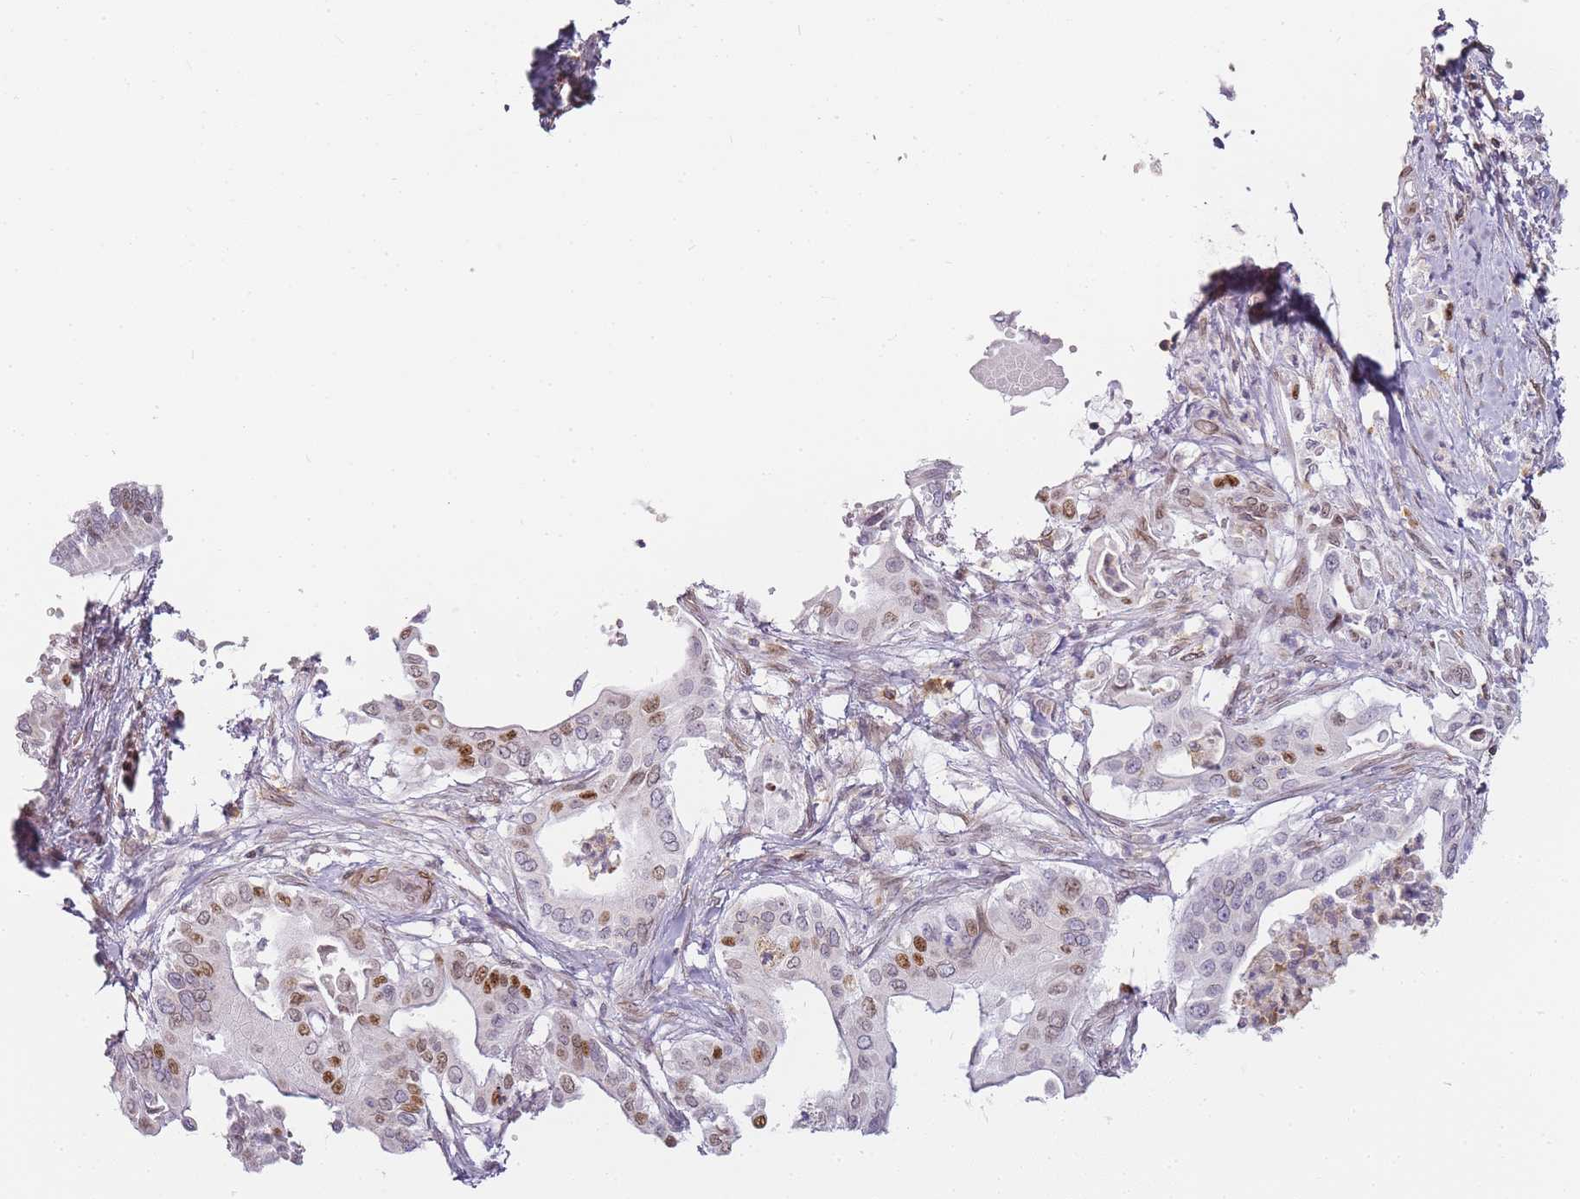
{"staining": {"intensity": "moderate", "quantity": "25%-75%", "location": "nuclear"}, "tissue": "pancreatic cancer", "cell_type": "Tumor cells", "image_type": "cancer", "snomed": [{"axis": "morphology", "description": "Adenocarcinoma, NOS"}, {"axis": "topography", "description": "Pancreas"}], "caption": "Pancreatic cancer tissue demonstrates moderate nuclear expression in approximately 25%-75% of tumor cells, visualized by immunohistochemistry.", "gene": "JAKMIP1", "patient": {"sex": "female", "age": 77}}